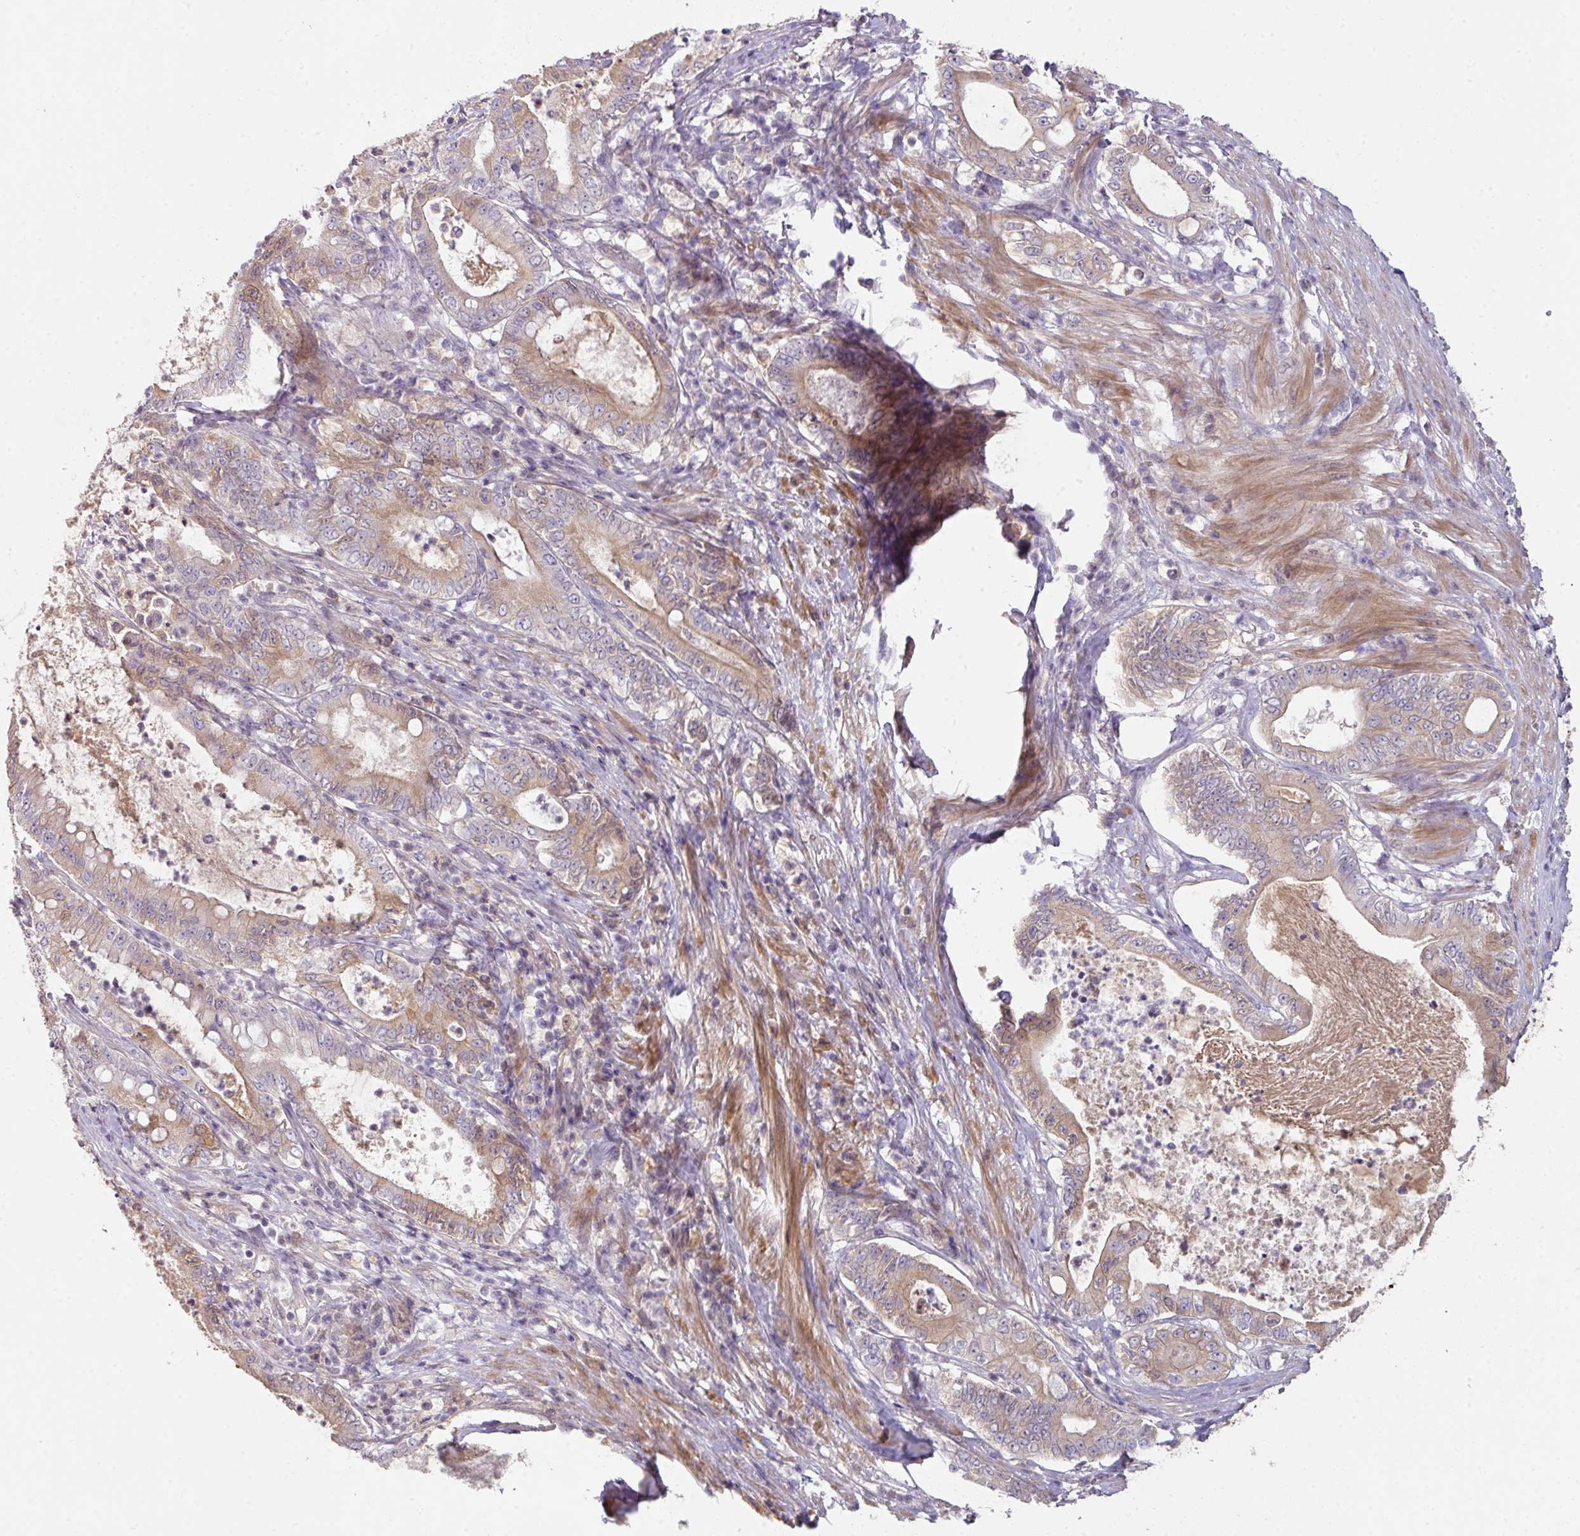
{"staining": {"intensity": "moderate", "quantity": "25%-75%", "location": "cytoplasmic/membranous"}, "tissue": "pancreatic cancer", "cell_type": "Tumor cells", "image_type": "cancer", "snomed": [{"axis": "morphology", "description": "Adenocarcinoma, NOS"}, {"axis": "topography", "description": "Pancreas"}], "caption": "IHC micrograph of human pancreatic cancer (adenocarcinoma) stained for a protein (brown), which reveals medium levels of moderate cytoplasmic/membranous staining in about 25%-75% of tumor cells.", "gene": "ZNF266", "patient": {"sex": "male", "age": 71}}